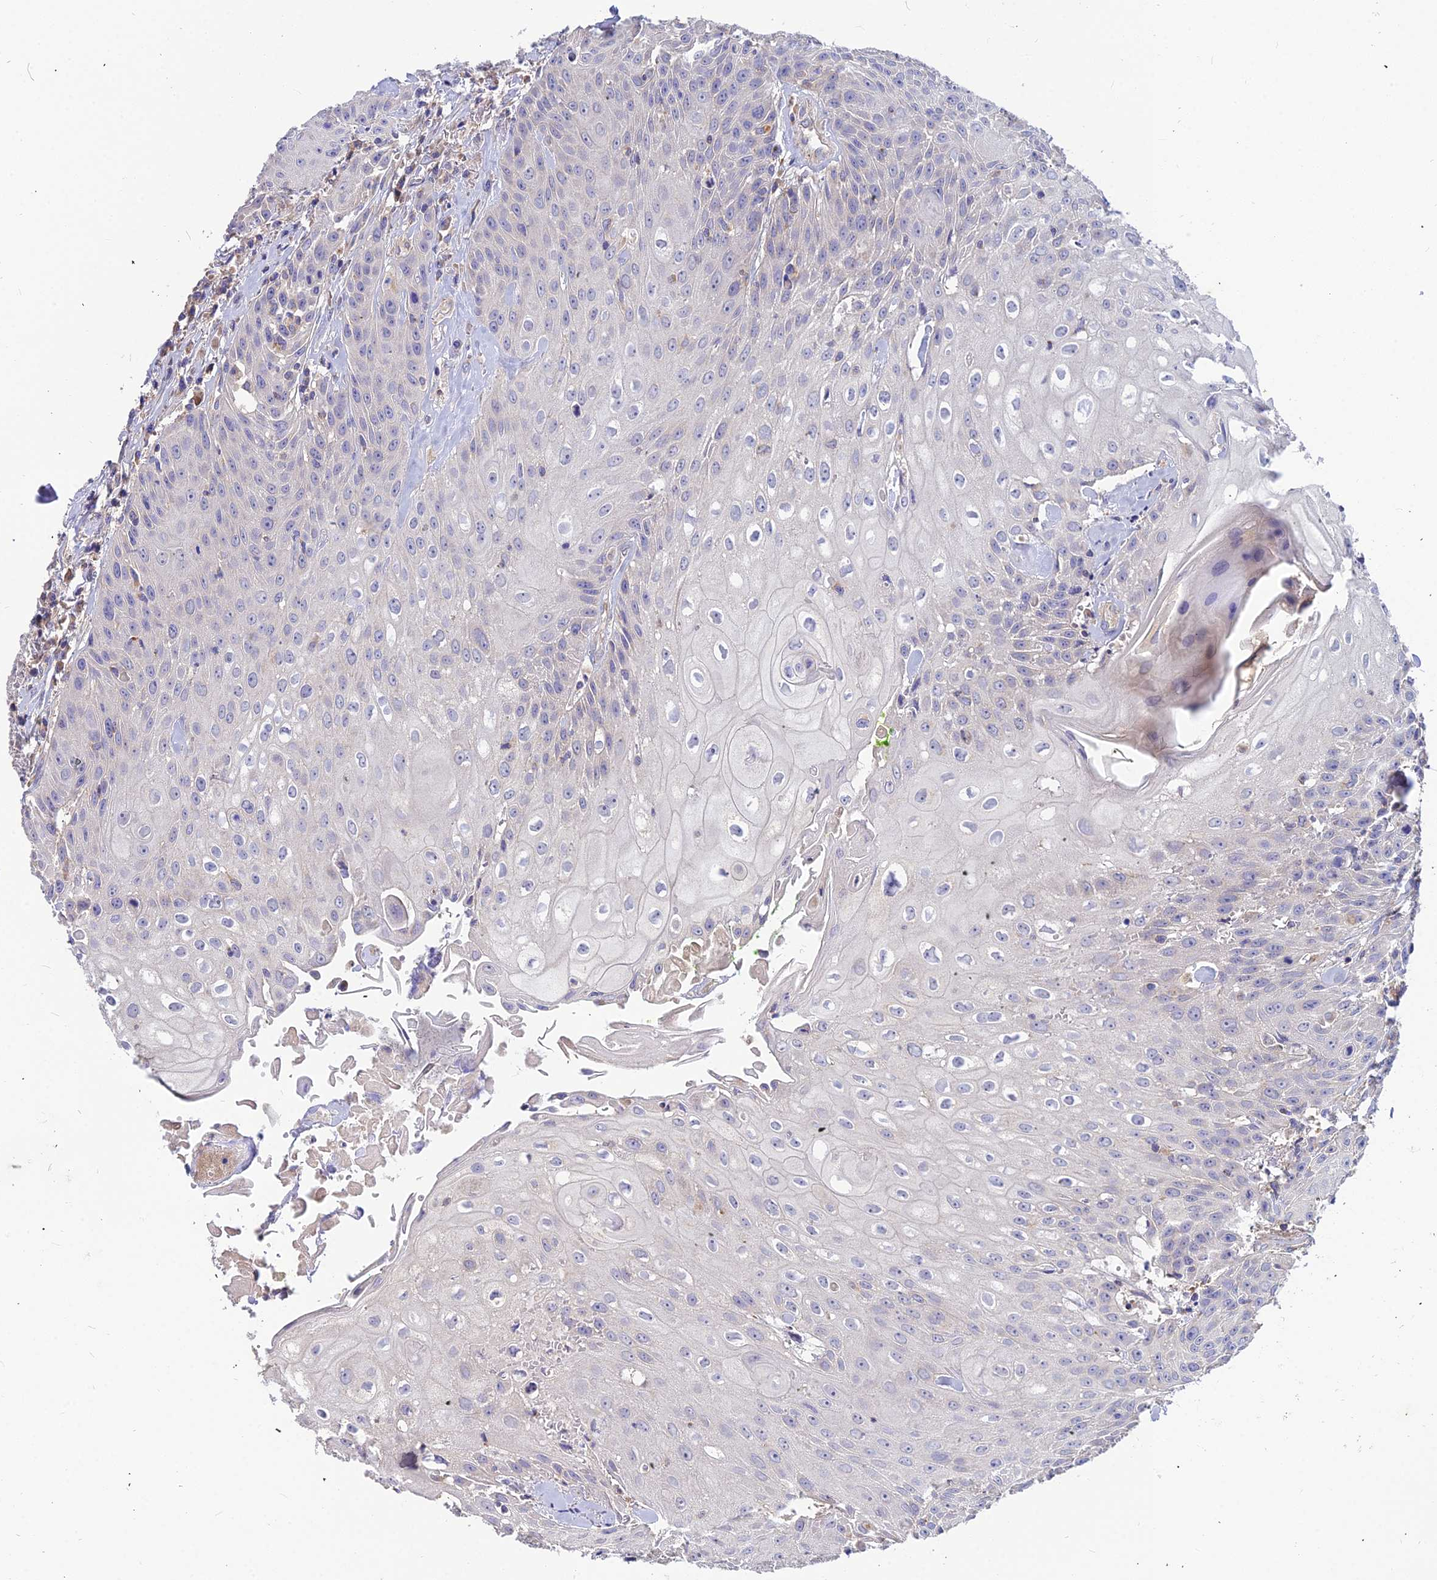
{"staining": {"intensity": "negative", "quantity": "none", "location": "none"}, "tissue": "head and neck cancer", "cell_type": "Tumor cells", "image_type": "cancer", "snomed": [{"axis": "morphology", "description": "Squamous cell carcinoma, NOS"}, {"axis": "topography", "description": "Oral tissue"}, {"axis": "topography", "description": "Head-Neck"}], "caption": "A high-resolution image shows IHC staining of head and neck cancer, which demonstrates no significant expression in tumor cells.", "gene": "ASPHD1", "patient": {"sex": "female", "age": 82}}